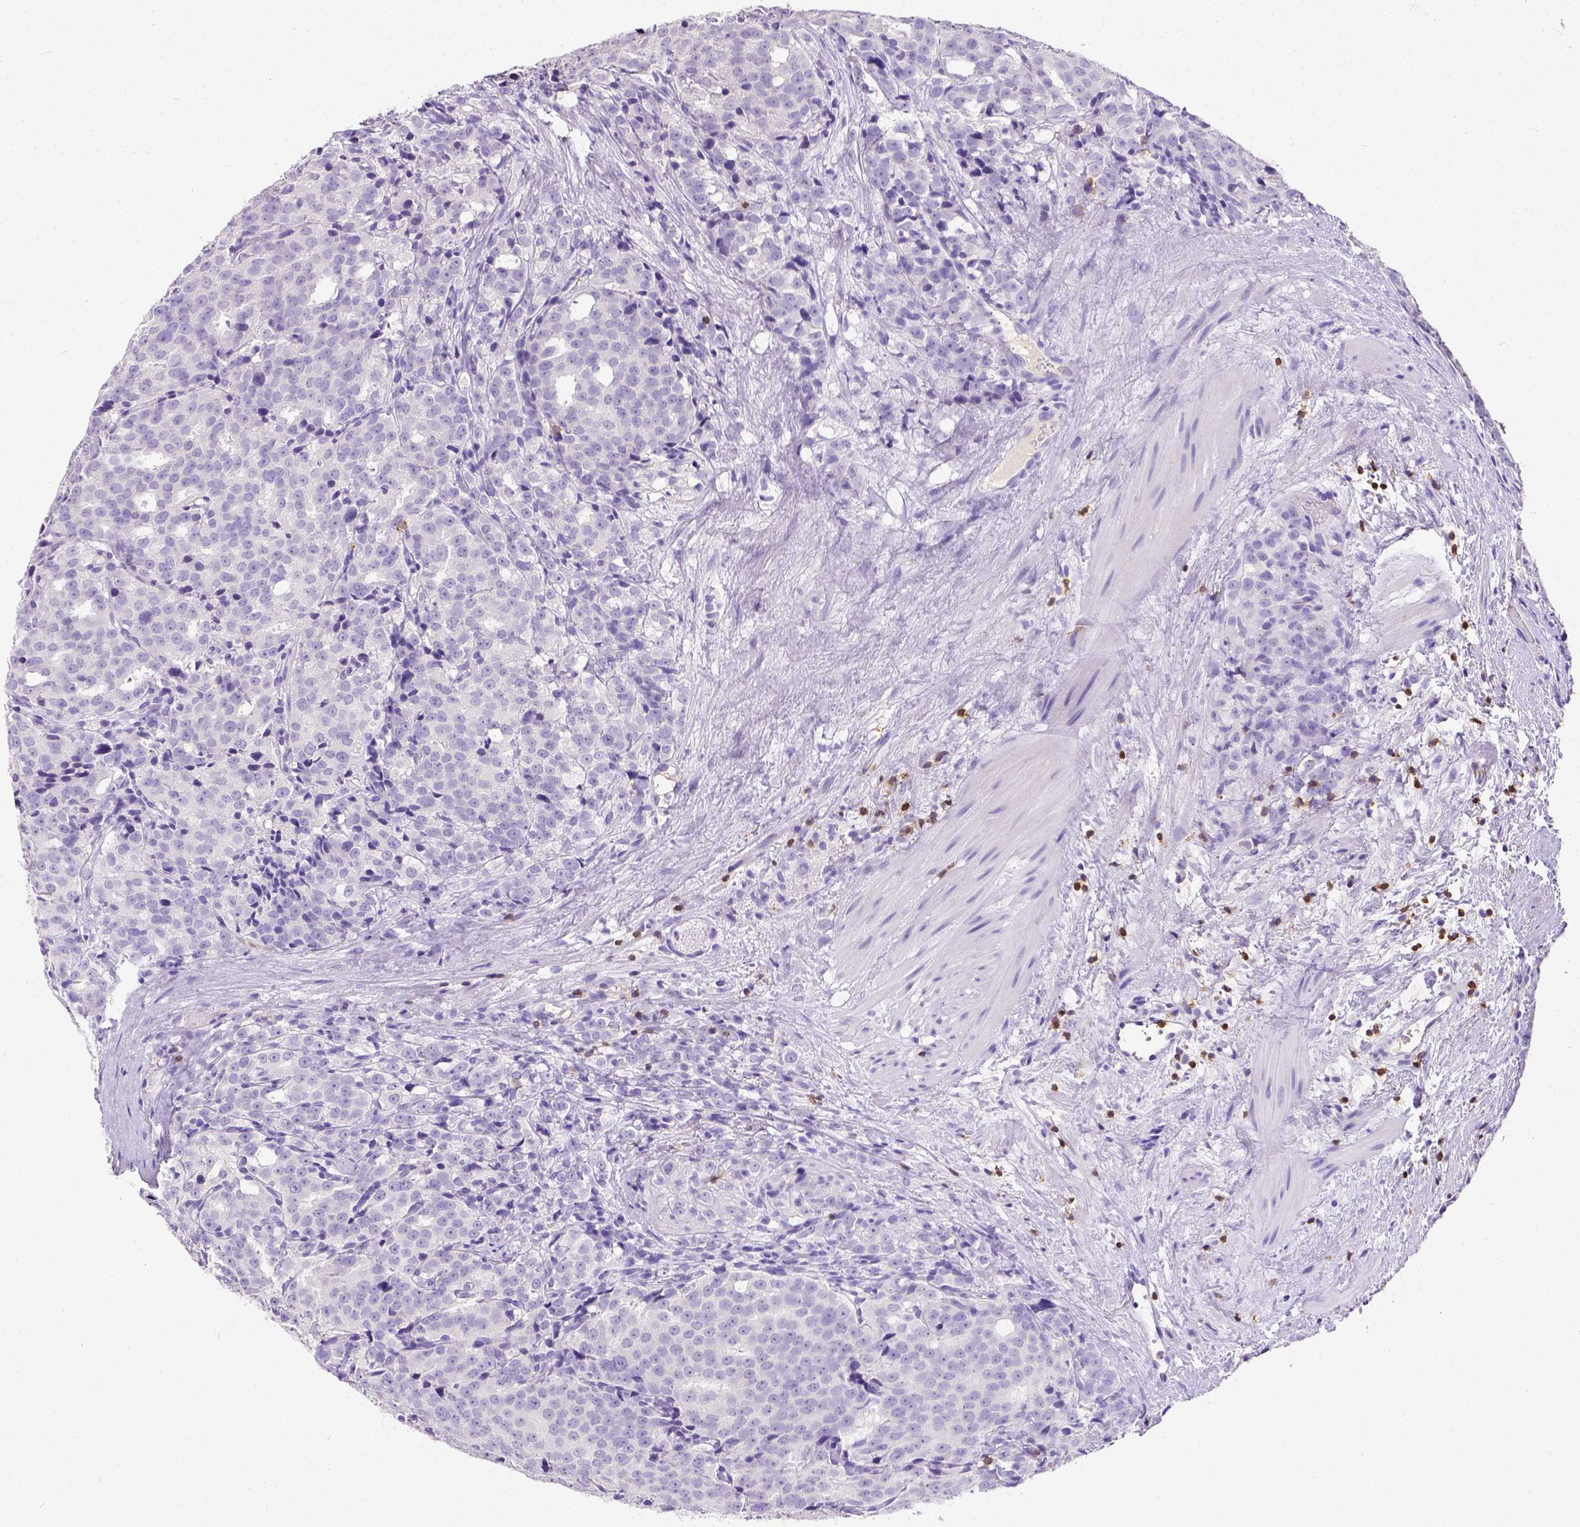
{"staining": {"intensity": "negative", "quantity": "none", "location": "none"}, "tissue": "prostate cancer", "cell_type": "Tumor cells", "image_type": "cancer", "snomed": [{"axis": "morphology", "description": "Adenocarcinoma, High grade"}, {"axis": "topography", "description": "Prostate"}], "caption": "An immunohistochemistry image of adenocarcinoma (high-grade) (prostate) is shown. There is no staining in tumor cells of adenocarcinoma (high-grade) (prostate).", "gene": "CD3E", "patient": {"sex": "male", "age": 53}}